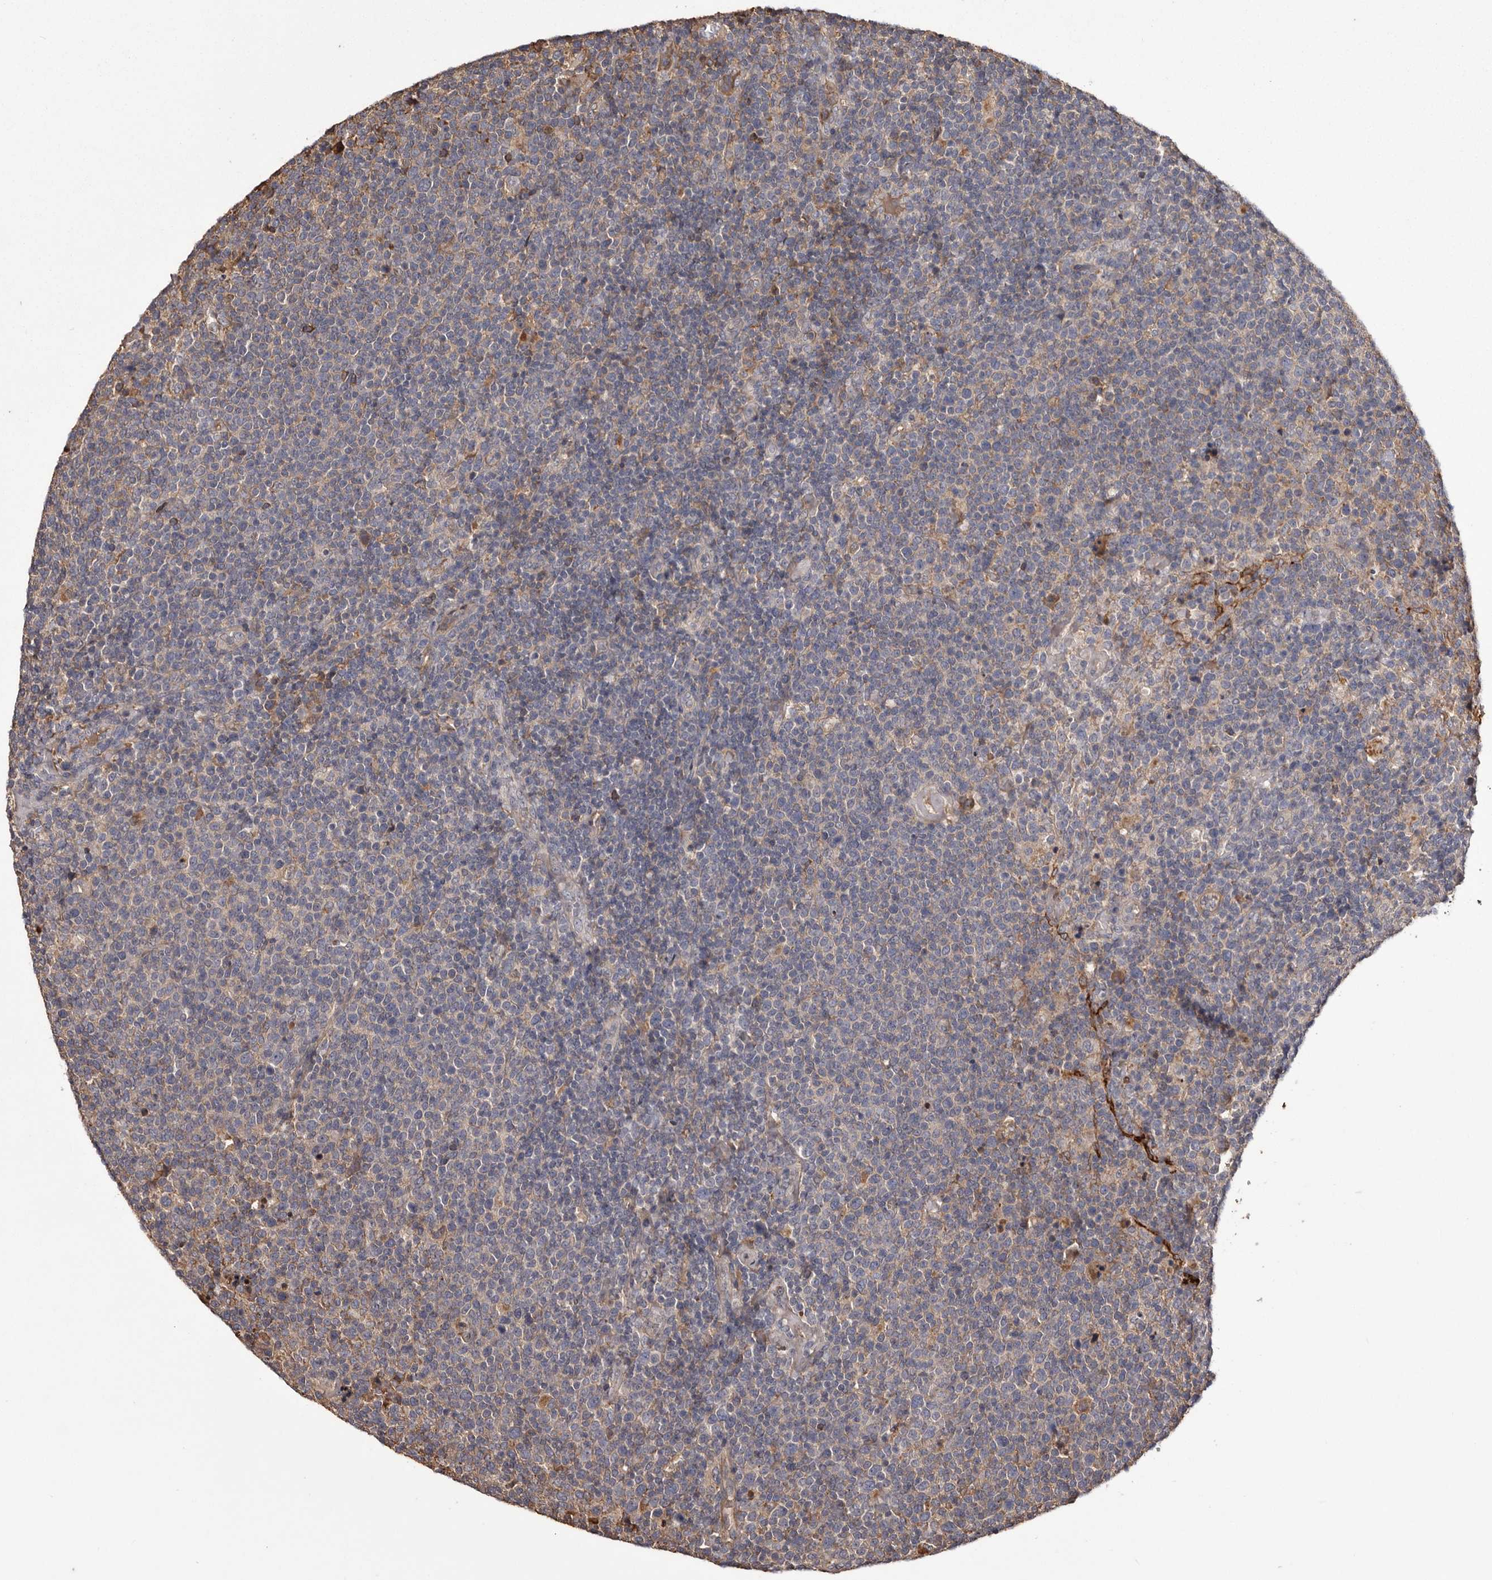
{"staining": {"intensity": "negative", "quantity": "none", "location": "none"}, "tissue": "lymphoma", "cell_type": "Tumor cells", "image_type": "cancer", "snomed": [{"axis": "morphology", "description": "Malignant lymphoma, non-Hodgkin's type, High grade"}, {"axis": "topography", "description": "Lymph node"}], "caption": "The IHC image has no significant staining in tumor cells of malignant lymphoma, non-Hodgkin's type (high-grade) tissue.", "gene": "CYP1B1", "patient": {"sex": "male", "age": 61}}